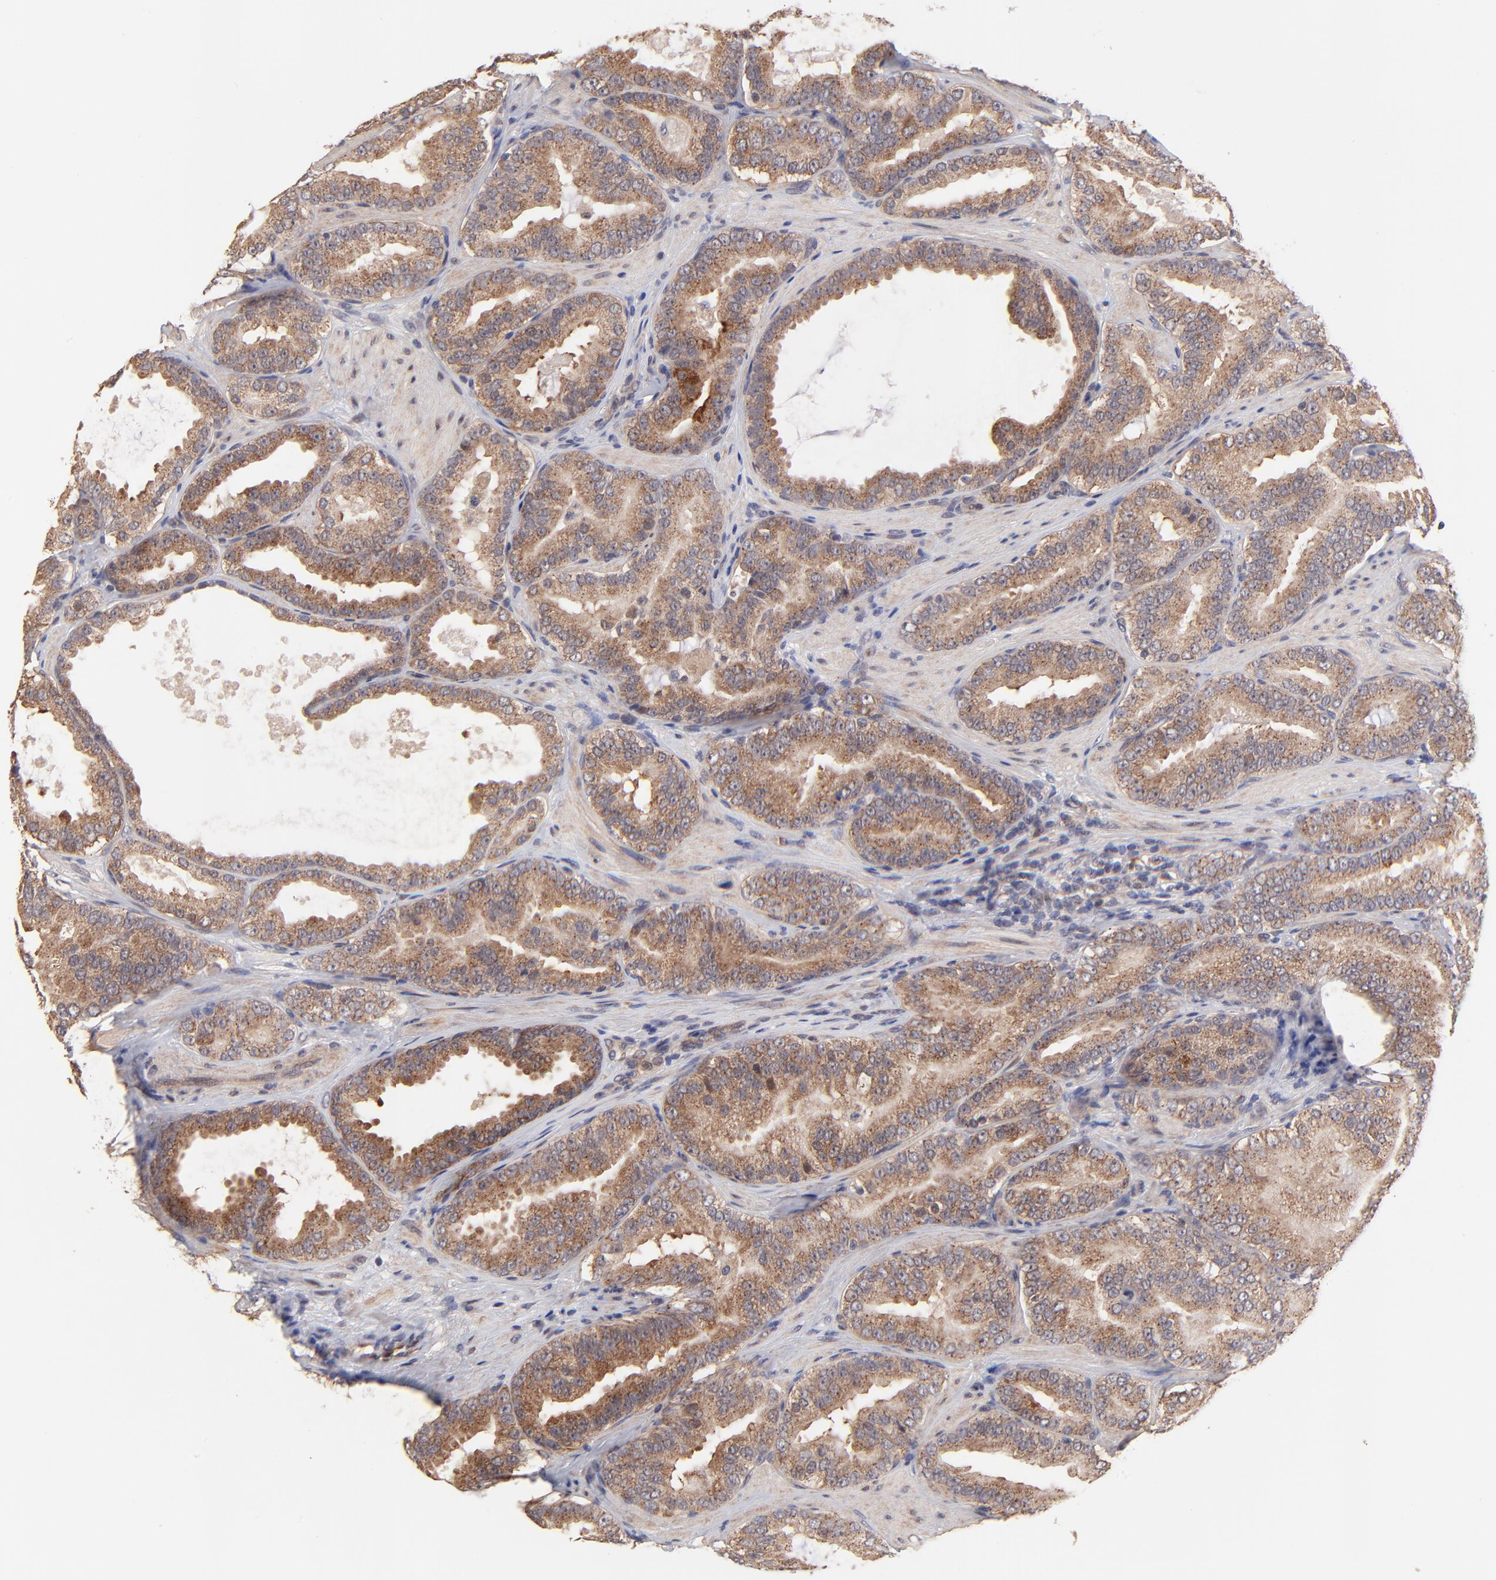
{"staining": {"intensity": "moderate", "quantity": ">75%", "location": "cytoplasmic/membranous"}, "tissue": "prostate cancer", "cell_type": "Tumor cells", "image_type": "cancer", "snomed": [{"axis": "morphology", "description": "Adenocarcinoma, Low grade"}, {"axis": "topography", "description": "Prostate"}], "caption": "The micrograph reveals staining of low-grade adenocarcinoma (prostate), revealing moderate cytoplasmic/membranous protein staining (brown color) within tumor cells. Nuclei are stained in blue.", "gene": "BAIAP2L2", "patient": {"sex": "male", "age": 59}}